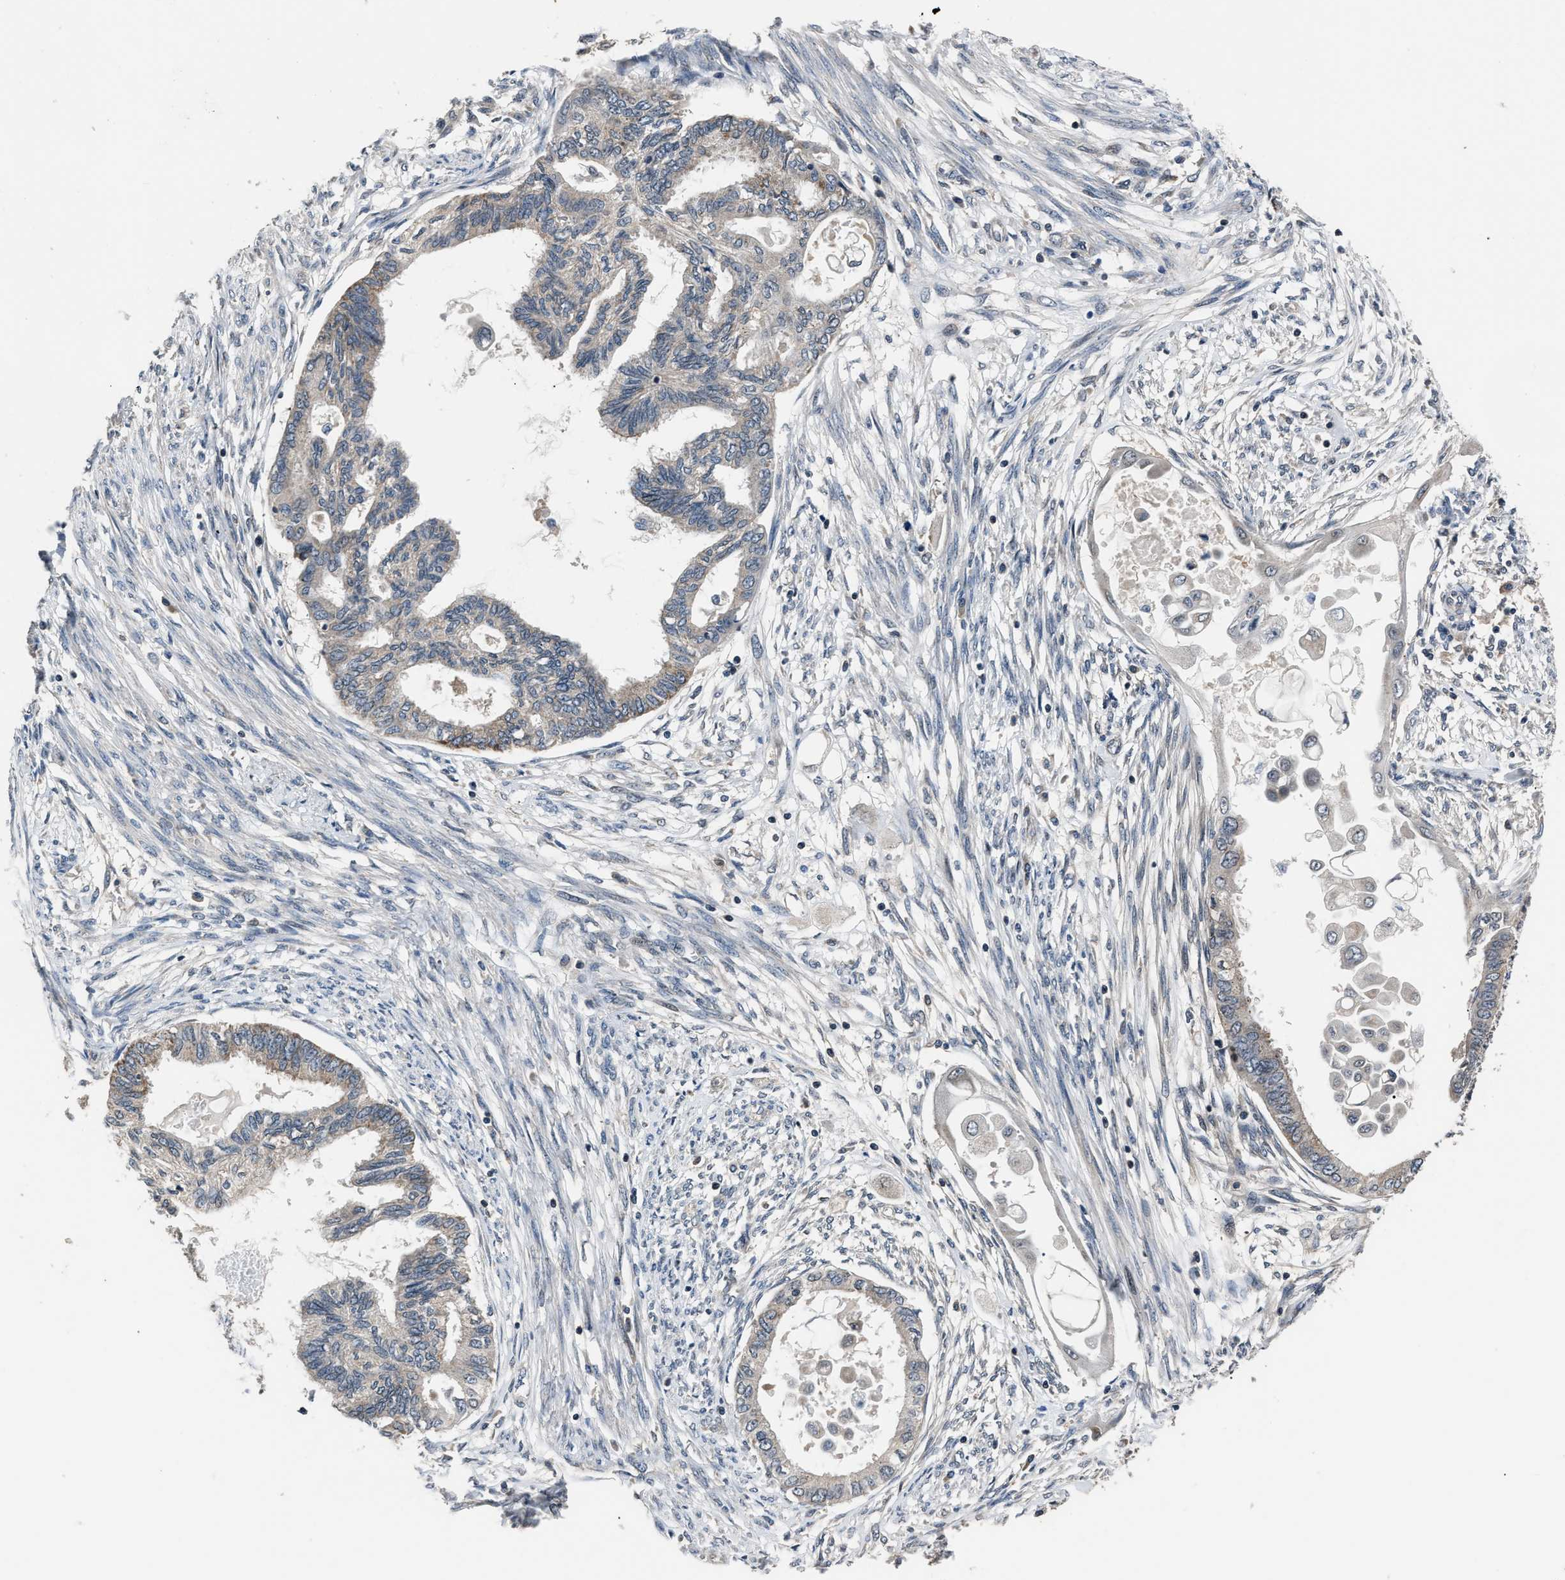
{"staining": {"intensity": "weak", "quantity": "25%-75%", "location": "cytoplasmic/membranous"}, "tissue": "cervical cancer", "cell_type": "Tumor cells", "image_type": "cancer", "snomed": [{"axis": "morphology", "description": "Normal tissue, NOS"}, {"axis": "morphology", "description": "Adenocarcinoma, NOS"}, {"axis": "topography", "description": "Cervix"}, {"axis": "topography", "description": "Endometrium"}], "caption": "Human cervical cancer (adenocarcinoma) stained with a protein marker displays weak staining in tumor cells.", "gene": "TNRC18", "patient": {"sex": "female", "age": 86}}